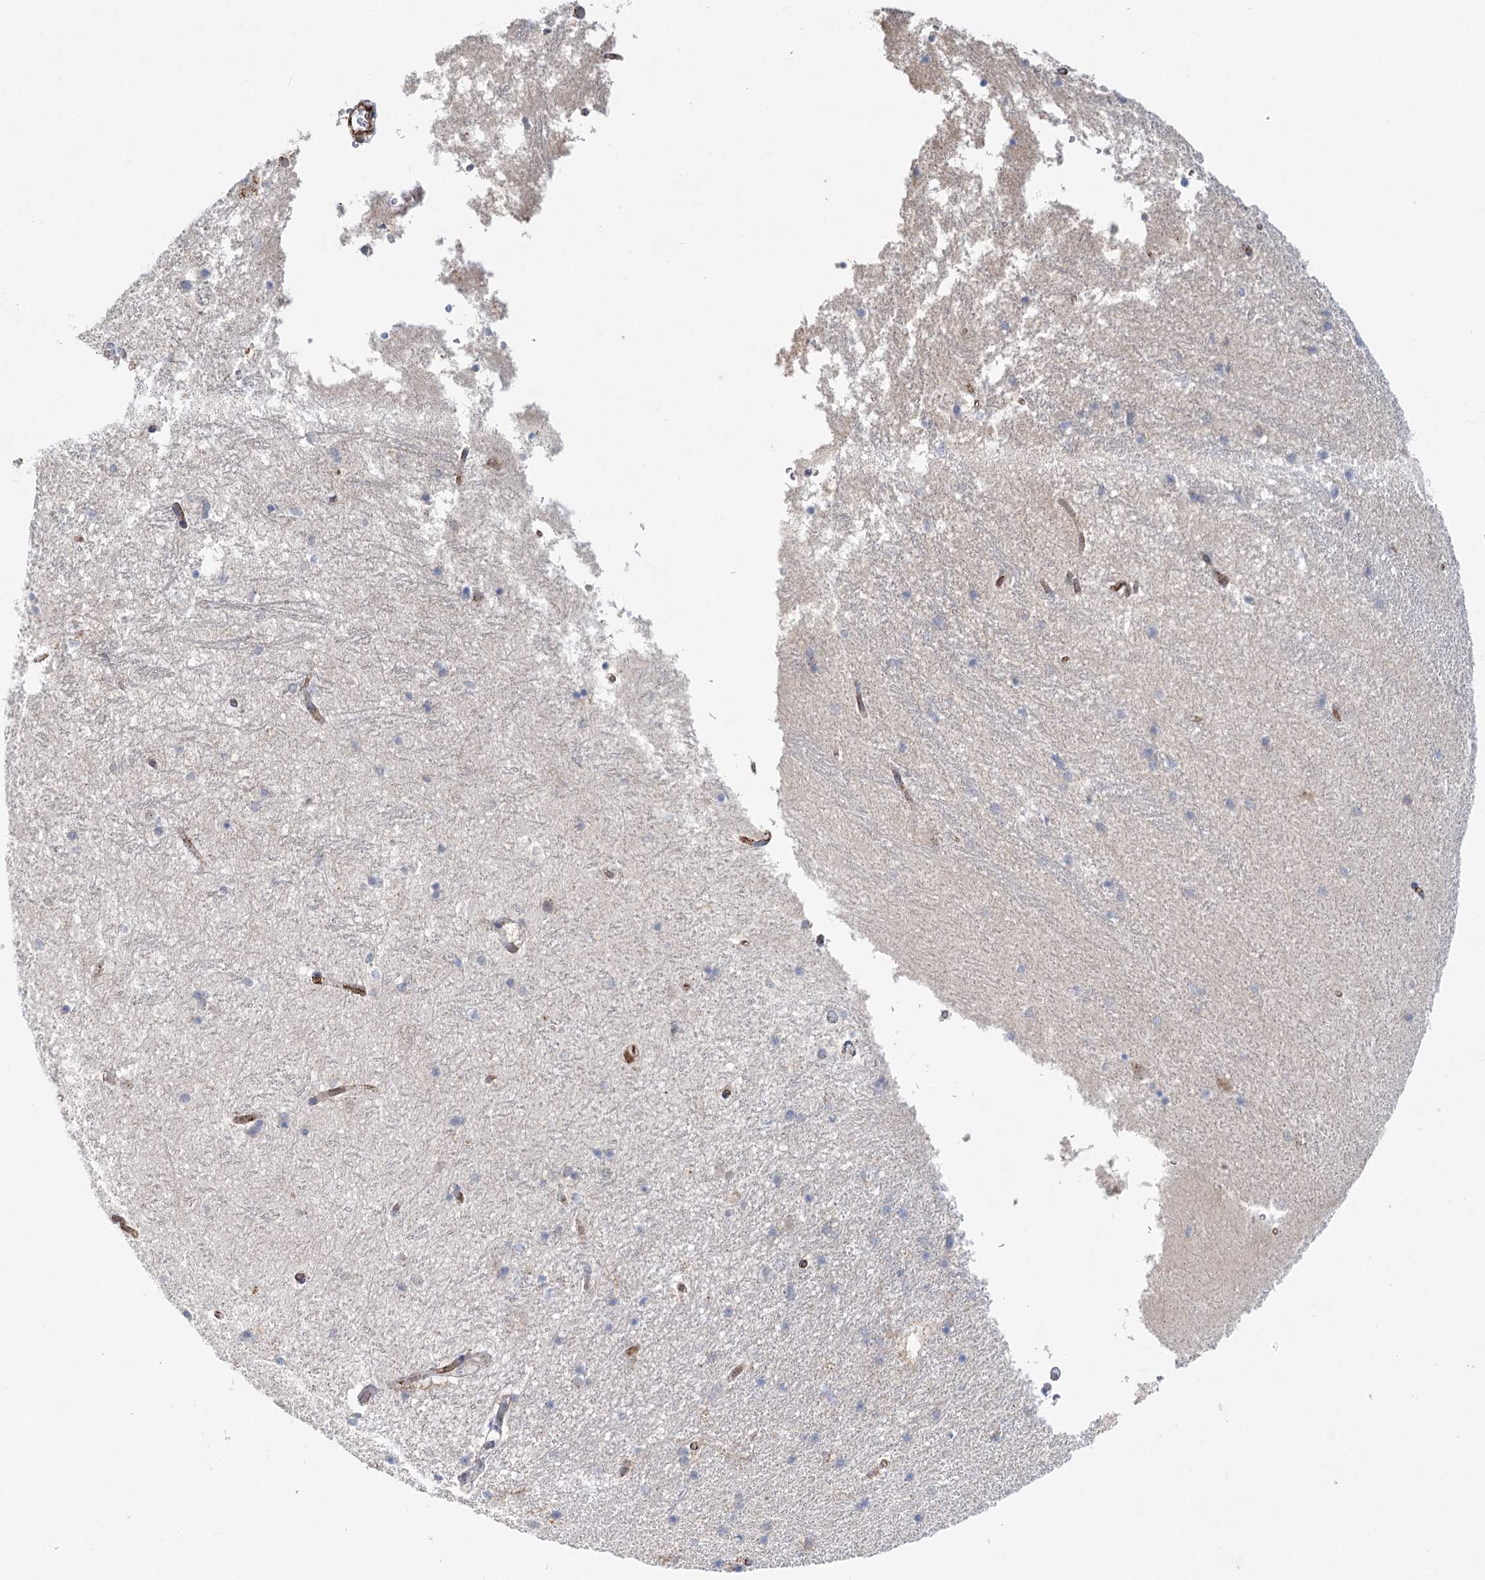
{"staining": {"intensity": "negative", "quantity": "none", "location": "none"}, "tissue": "hippocampus", "cell_type": "Glial cells", "image_type": "normal", "snomed": [{"axis": "morphology", "description": "Normal tissue, NOS"}, {"axis": "topography", "description": "Hippocampus"}], "caption": "The immunohistochemistry (IHC) micrograph has no significant expression in glial cells of hippocampus.", "gene": "KBTBD4", "patient": {"sex": "male", "age": 45}}